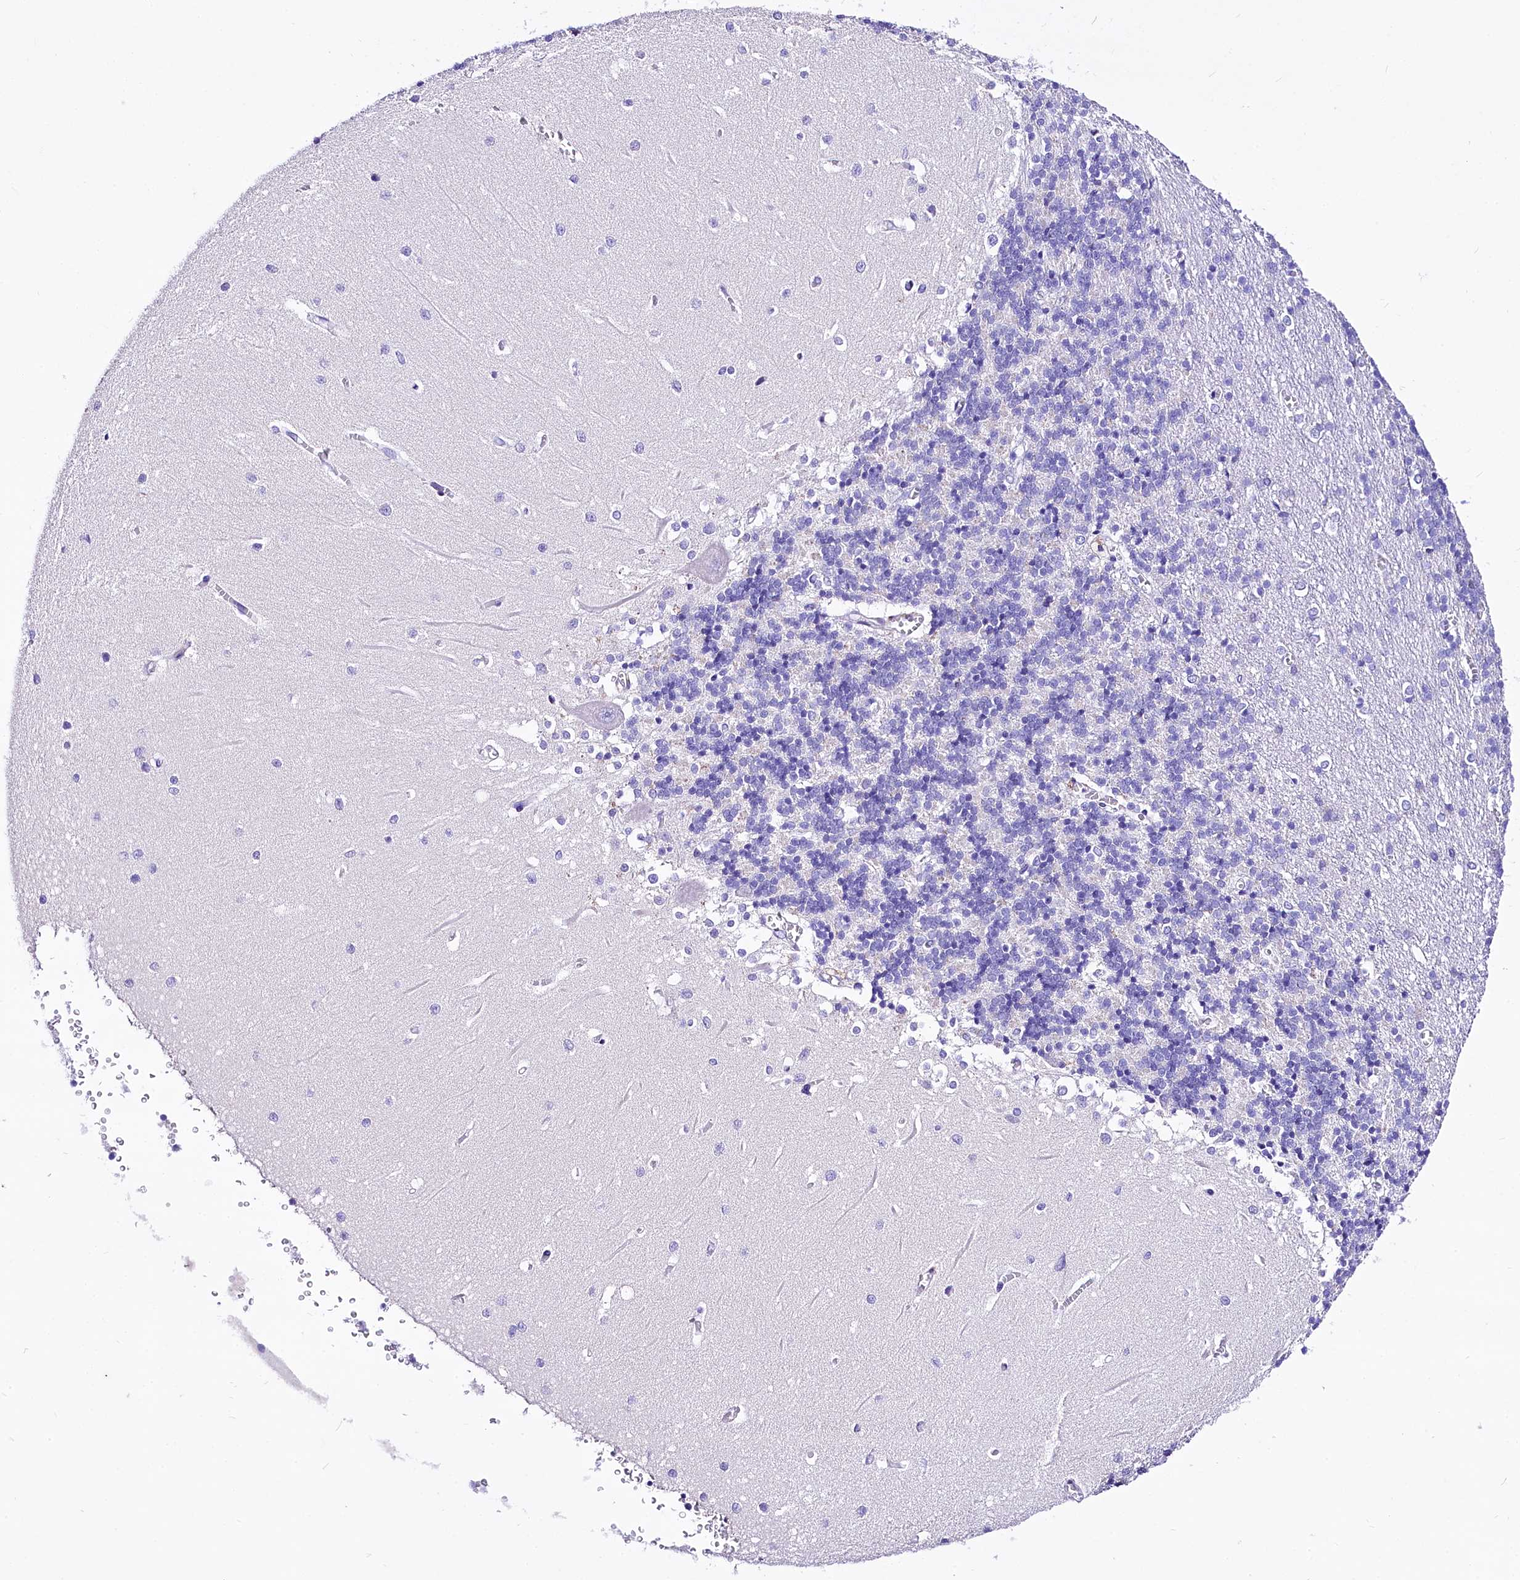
{"staining": {"intensity": "negative", "quantity": "none", "location": "none"}, "tissue": "cerebellum", "cell_type": "Cells in granular layer", "image_type": "normal", "snomed": [{"axis": "morphology", "description": "Normal tissue, NOS"}, {"axis": "topography", "description": "Cerebellum"}], "caption": "Immunohistochemistry histopathology image of unremarkable cerebellum: human cerebellum stained with DAB (3,3'-diaminobenzidine) reveals no significant protein expression in cells in granular layer.", "gene": "A2ML1", "patient": {"sex": "male", "age": 37}}